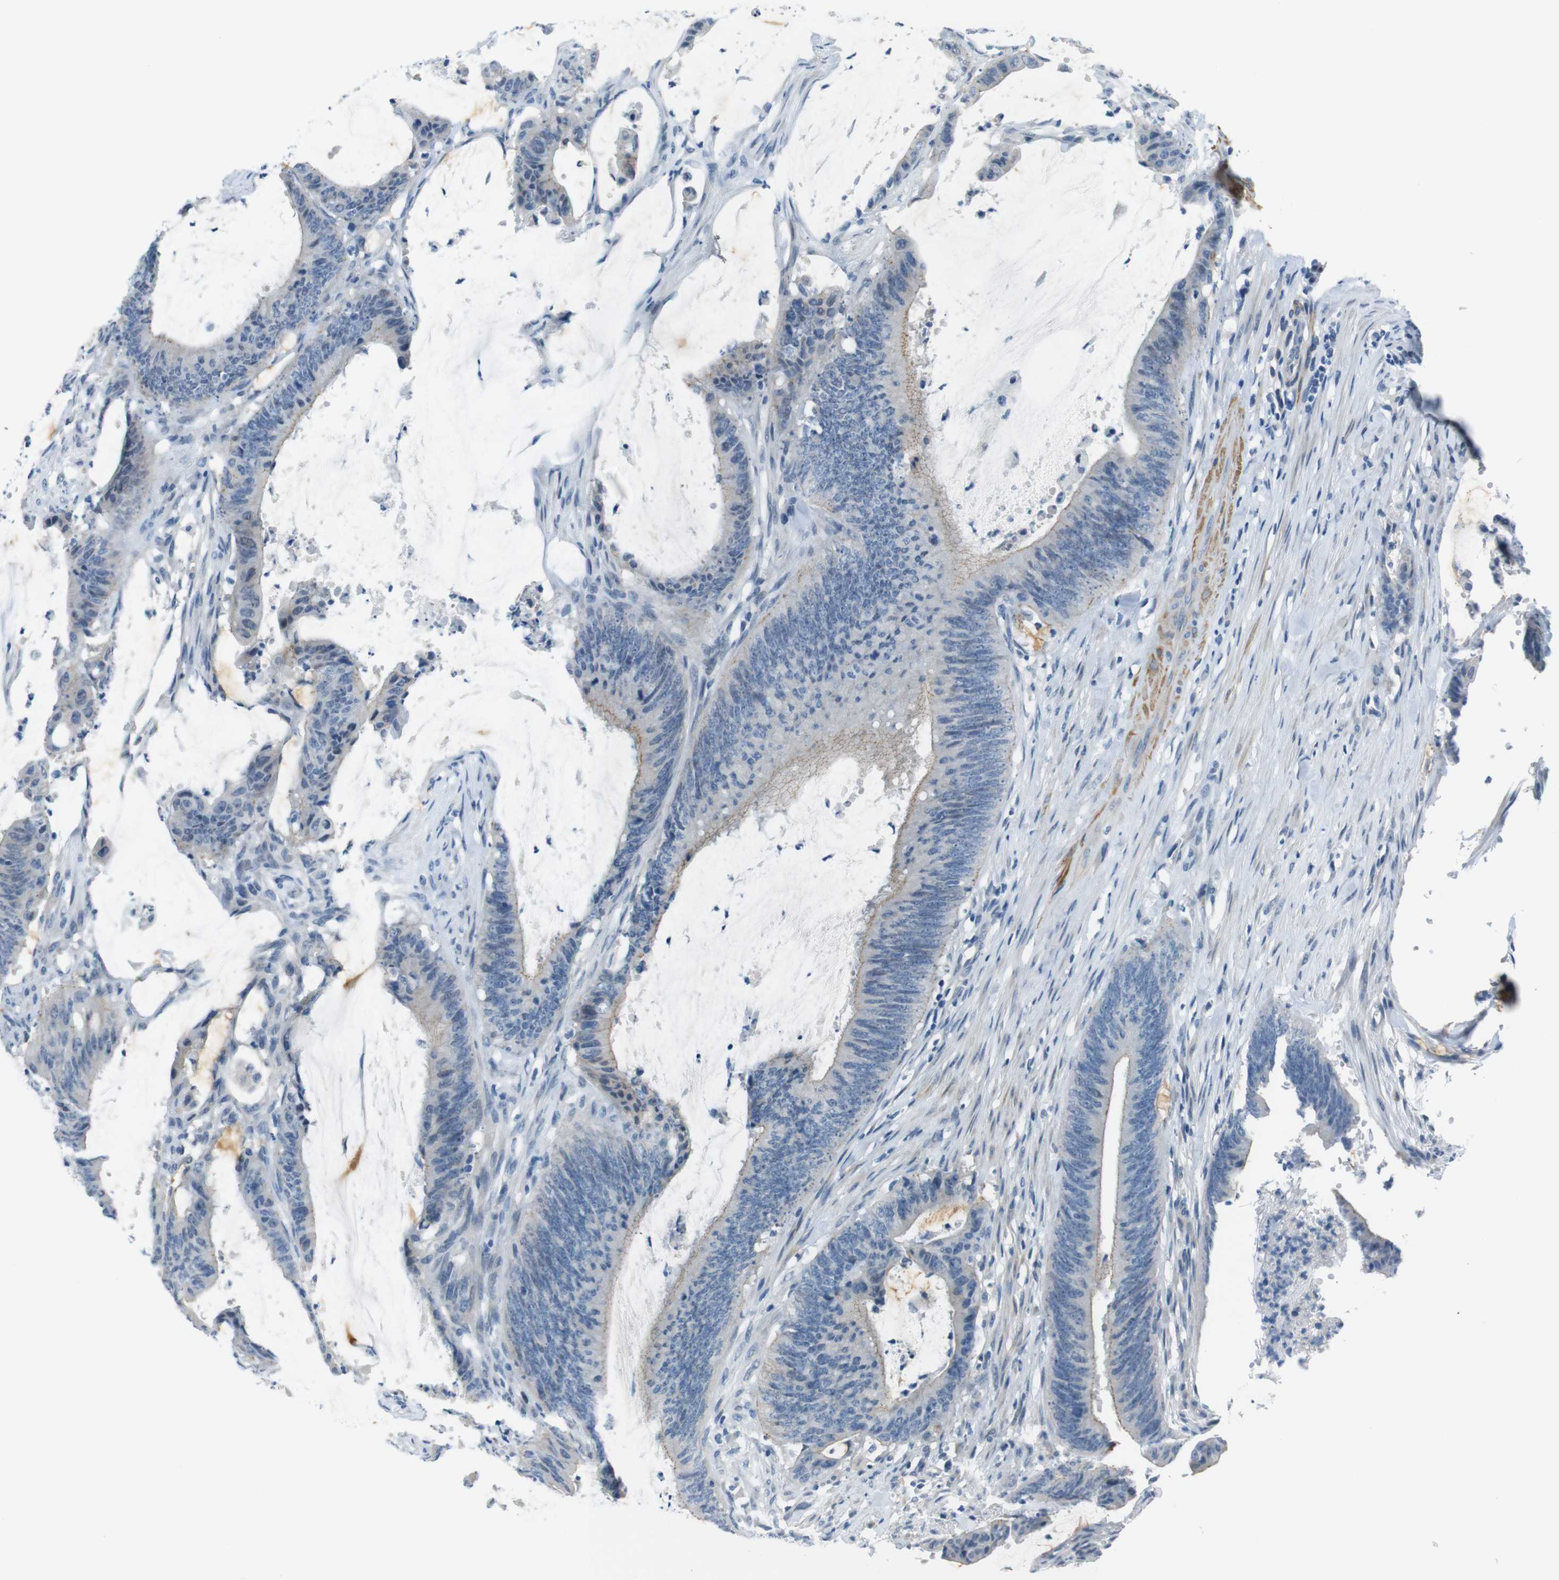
{"staining": {"intensity": "weak", "quantity": "<25%", "location": "cytoplasmic/membranous"}, "tissue": "colorectal cancer", "cell_type": "Tumor cells", "image_type": "cancer", "snomed": [{"axis": "morphology", "description": "Adenocarcinoma, NOS"}, {"axis": "topography", "description": "Rectum"}], "caption": "The histopathology image exhibits no significant positivity in tumor cells of colorectal adenocarcinoma.", "gene": "HRH2", "patient": {"sex": "female", "age": 66}}